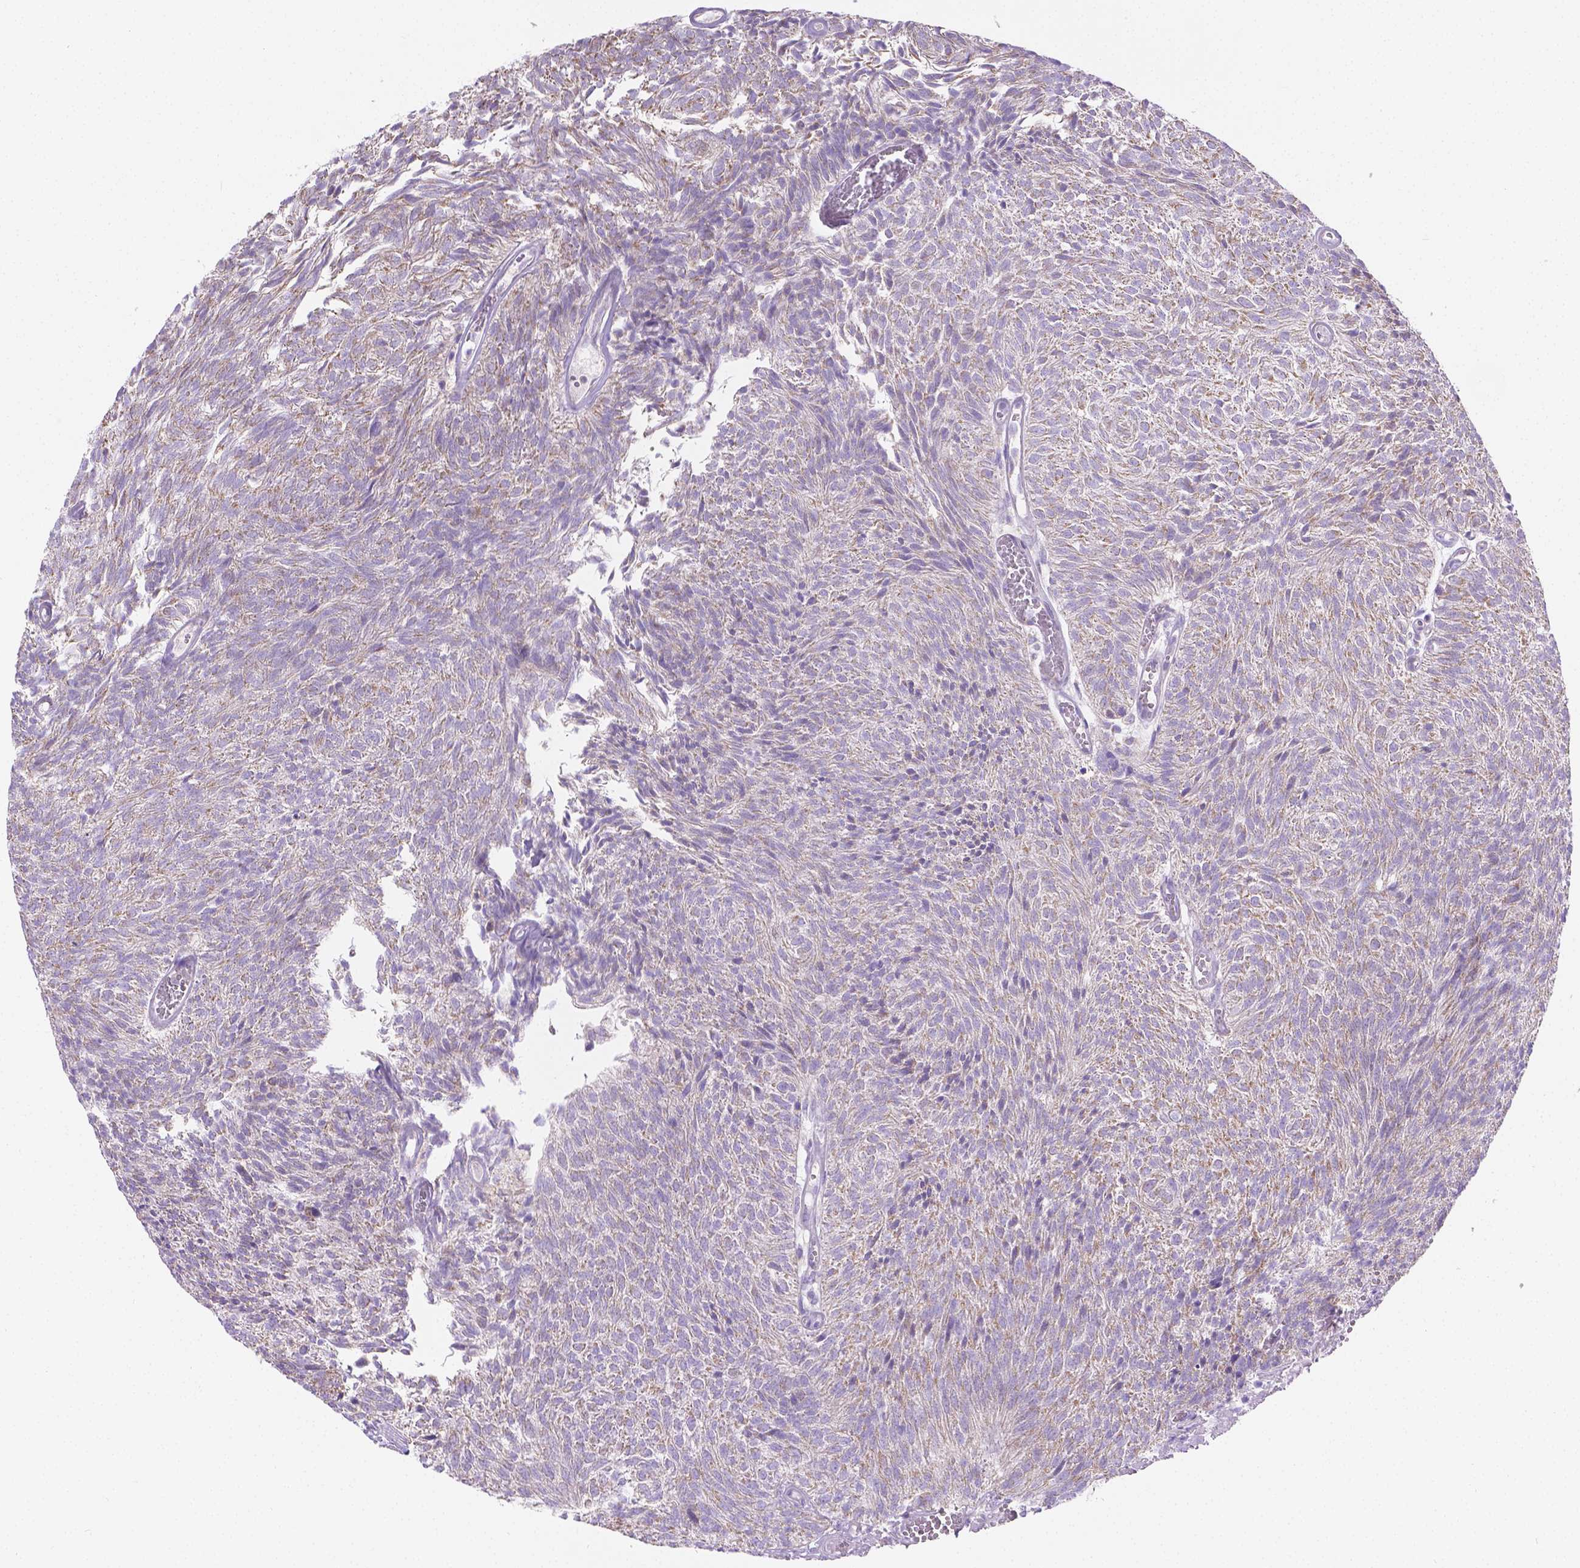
{"staining": {"intensity": "weak", "quantity": "25%-75%", "location": "cytoplasmic/membranous"}, "tissue": "urothelial cancer", "cell_type": "Tumor cells", "image_type": "cancer", "snomed": [{"axis": "morphology", "description": "Urothelial carcinoma, Low grade"}, {"axis": "topography", "description": "Urinary bladder"}], "caption": "High-power microscopy captured an immunohistochemistry image of urothelial carcinoma (low-grade), revealing weak cytoplasmic/membranous staining in approximately 25%-75% of tumor cells.", "gene": "CSPG5", "patient": {"sex": "male", "age": 77}}